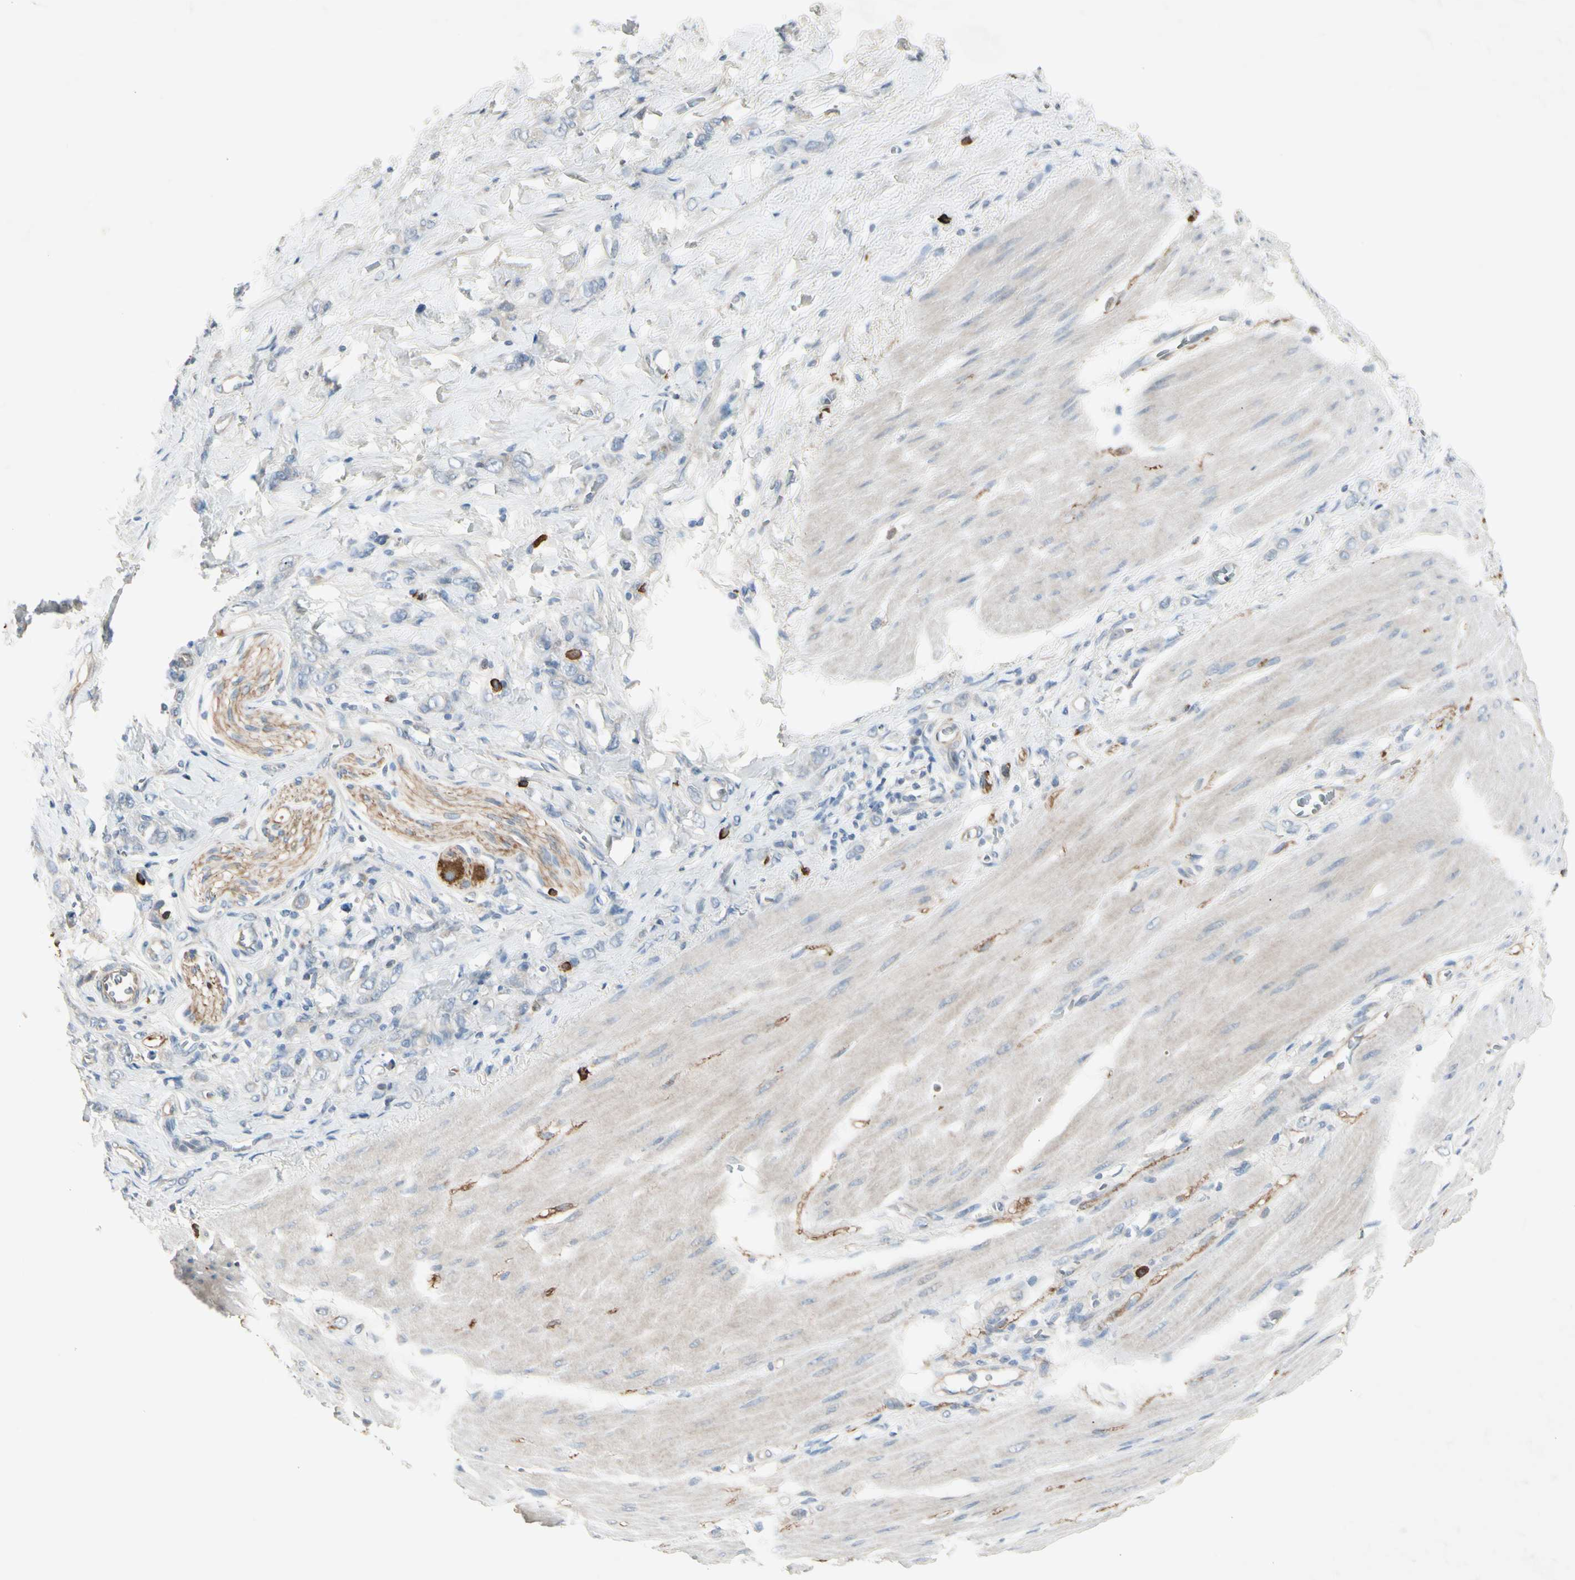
{"staining": {"intensity": "weak", "quantity": "<25%", "location": "cytoplasmic/membranous"}, "tissue": "stomach cancer", "cell_type": "Tumor cells", "image_type": "cancer", "snomed": [{"axis": "morphology", "description": "Adenocarcinoma, NOS"}, {"axis": "topography", "description": "Stomach"}], "caption": "The image shows no staining of tumor cells in adenocarcinoma (stomach).", "gene": "MAPRE3", "patient": {"sex": "male", "age": 82}}